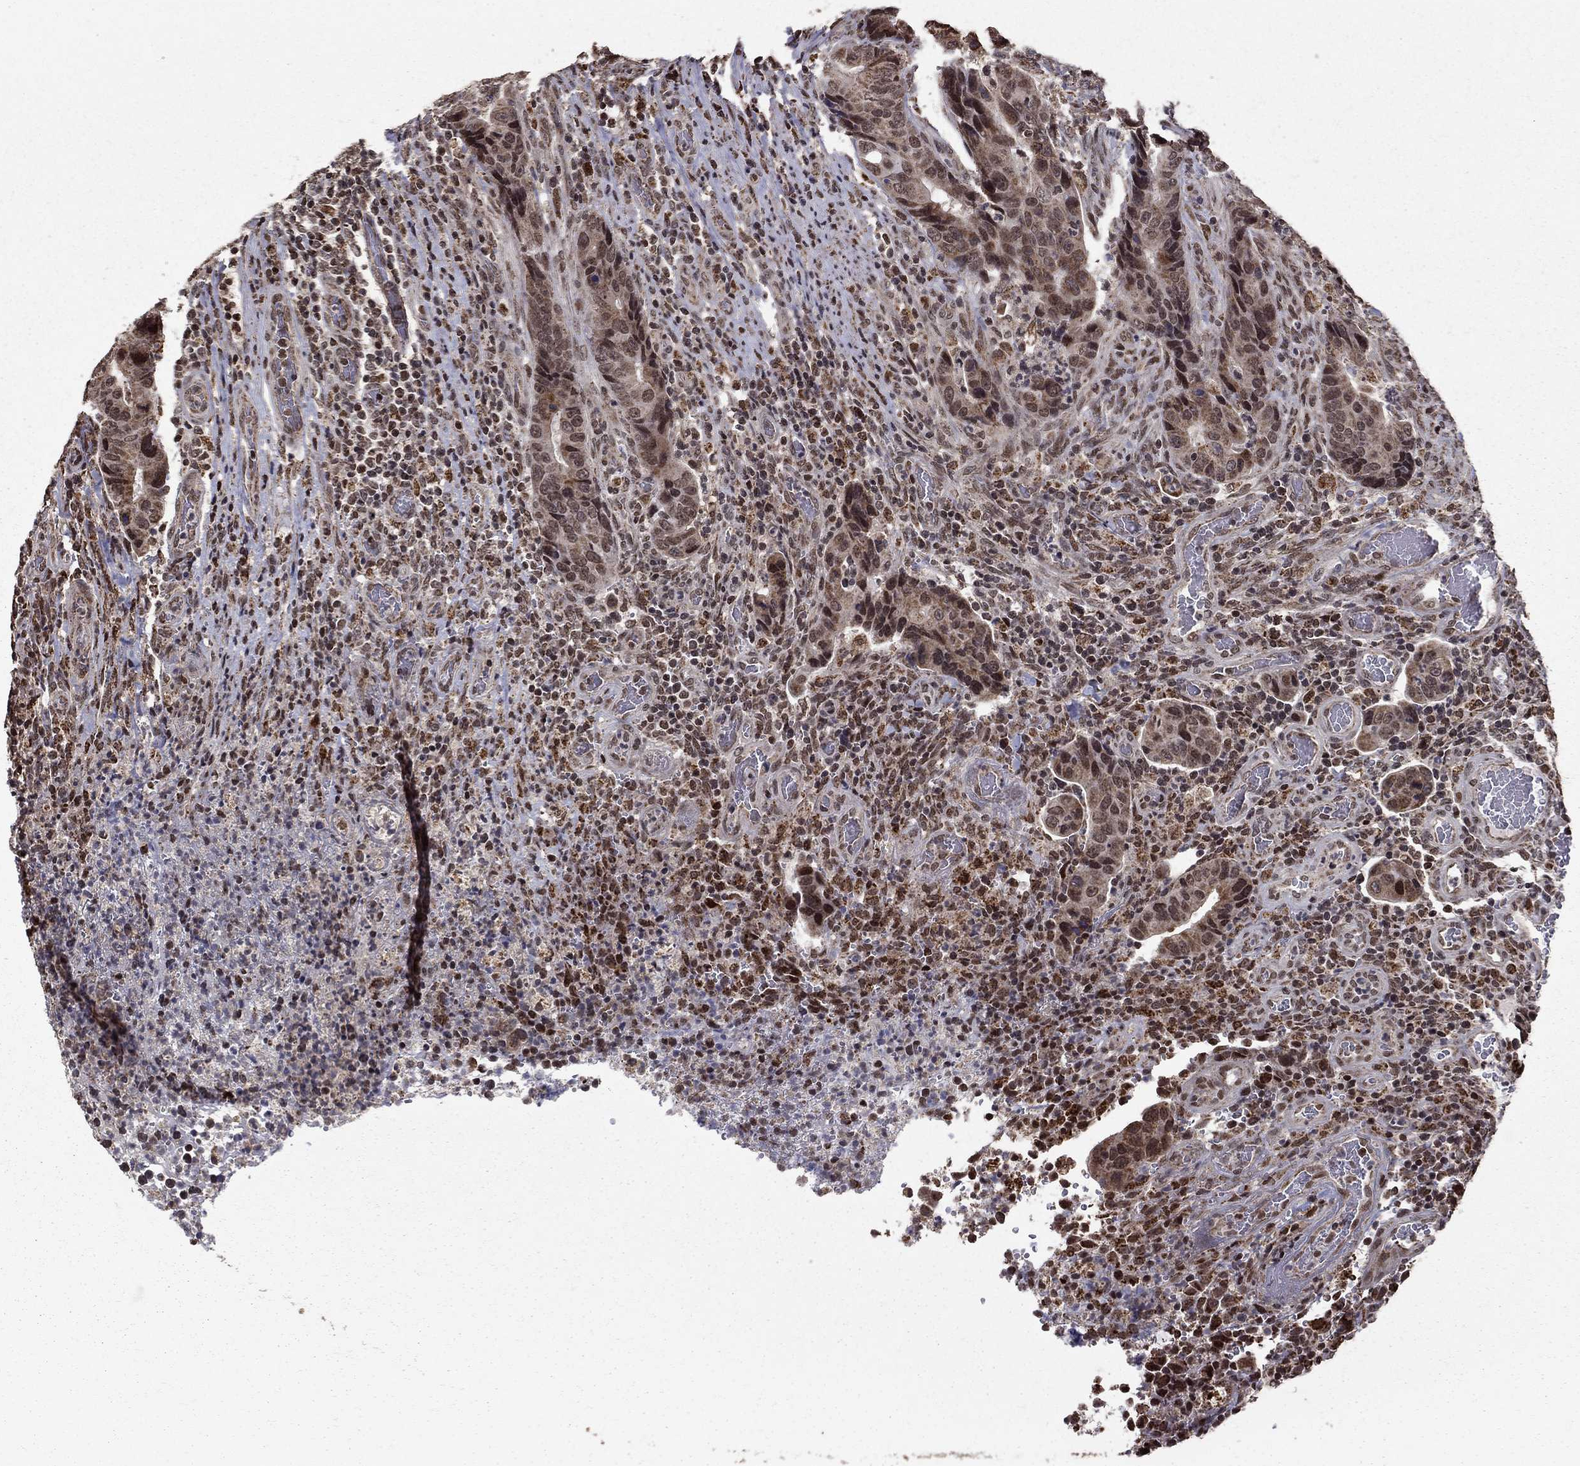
{"staining": {"intensity": "weak", "quantity": "<25%", "location": "cytoplasmic/membranous"}, "tissue": "colorectal cancer", "cell_type": "Tumor cells", "image_type": "cancer", "snomed": [{"axis": "morphology", "description": "Adenocarcinoma, NOS"}, {"axis": "topography", "description": "Colon"}], "caption": "High power microscopy micrograph of an immunohistochemistry micrograph of adenocarcinoma (colorectal), revealing no significant positivity in tumor cells. (Stains: DAB (3,3'-diaminobenzidine) immunohistochemistry (IHC) with hematoxylin counter stain, Microscopy: brightfield microscopy at high magnification).", "gene": "ACOT13", "patient": {"sex": "female", "age": 56}}